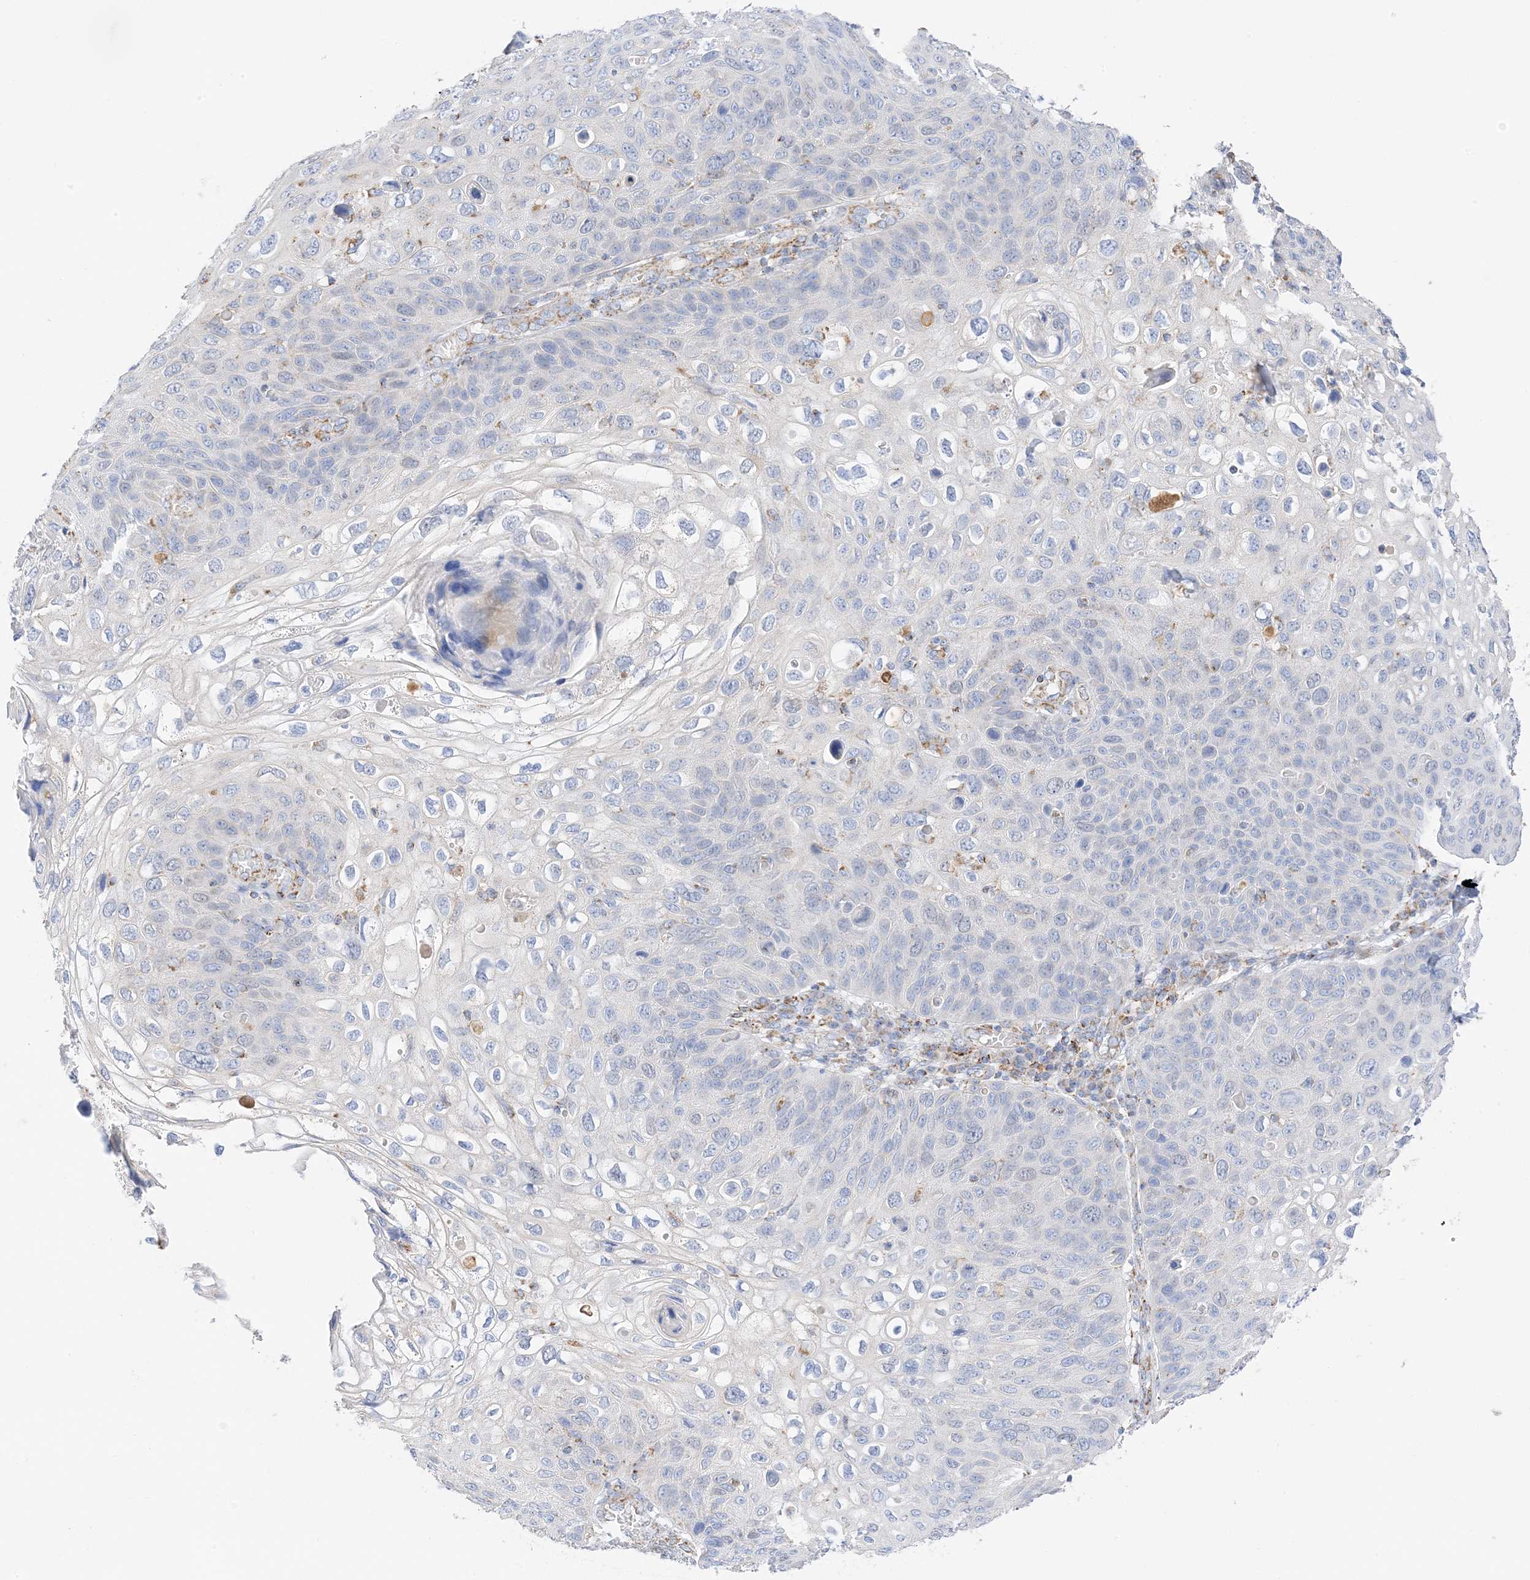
{"staining": {"intensity": "negative", "quantity": "none", "location": "none"}, "tissue": "skin cancer", "cell_type": "Tumor cells", "image_type": "cancer", "snomed": [{"axis": "morphology", "description": "Squamous cell carcinoma, NOS"}, {"axis": "topography", "description": "Skin"}], "caption": "DAB (3,3'-diaminobenzidine) immunohistochemical staining of skin cancer displays no significant staining in tumor cells.", "gene": "CAPN13", "patient": {"sex": "female", "age": 90}}